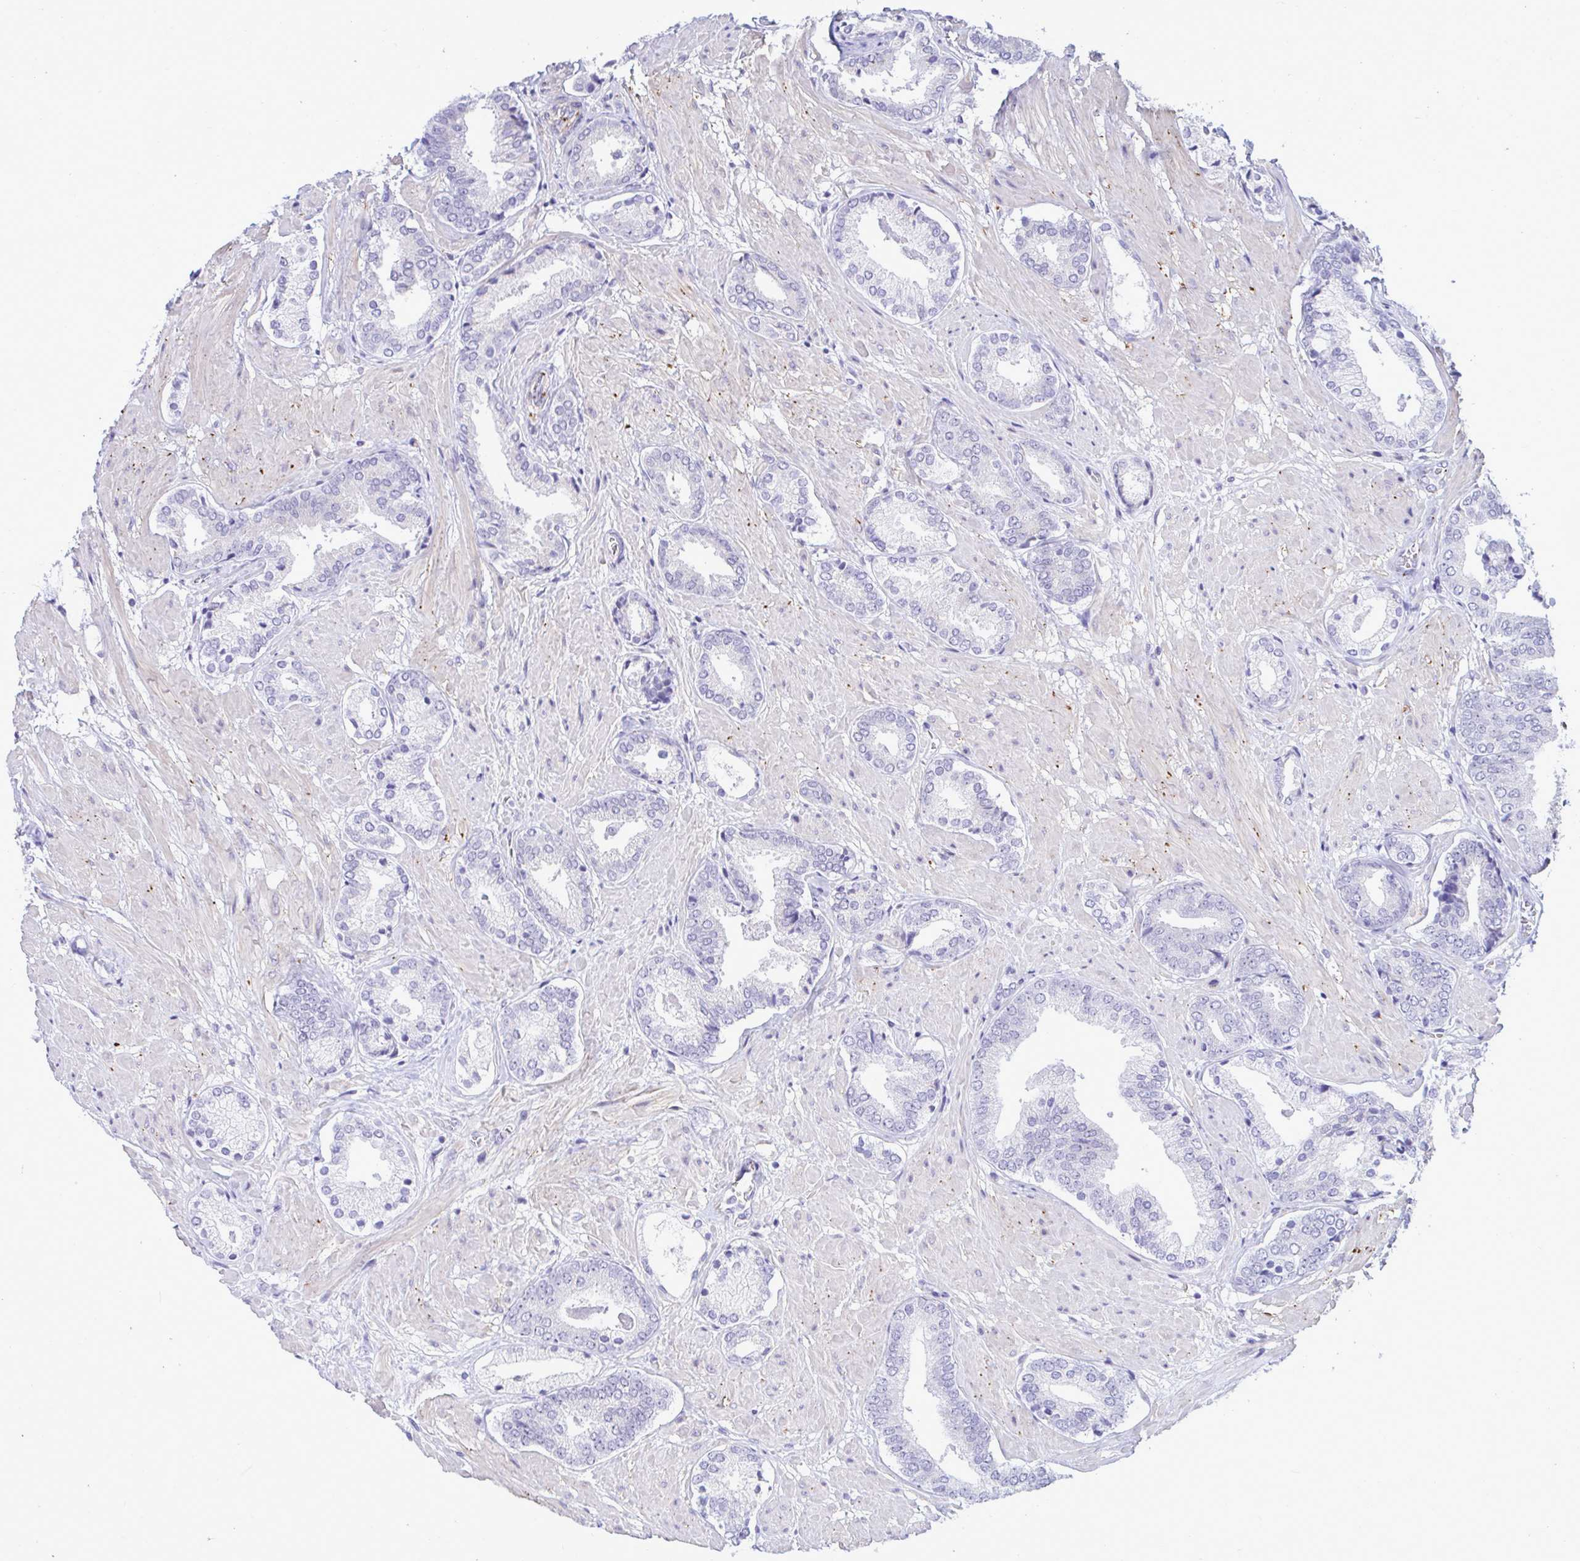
{"staining": {"intensity": "negative", "quantity": "none", "location": "none"}, "tissue": "prostate cancer", "cell_type": "Tumor cells", "image_type": "cancer", "snomed": [{"axis": "morphology", "description": "Adenocarcinoma, High grade"}, {"axis": "topography", "description": "Prostate"}], "caption": "Tumor cells are negative for brown protein staining in prostate high-grade adenocarcinoma.", "gene": "SLC25A51", "patient": {"sex": "male", "age": 56}}